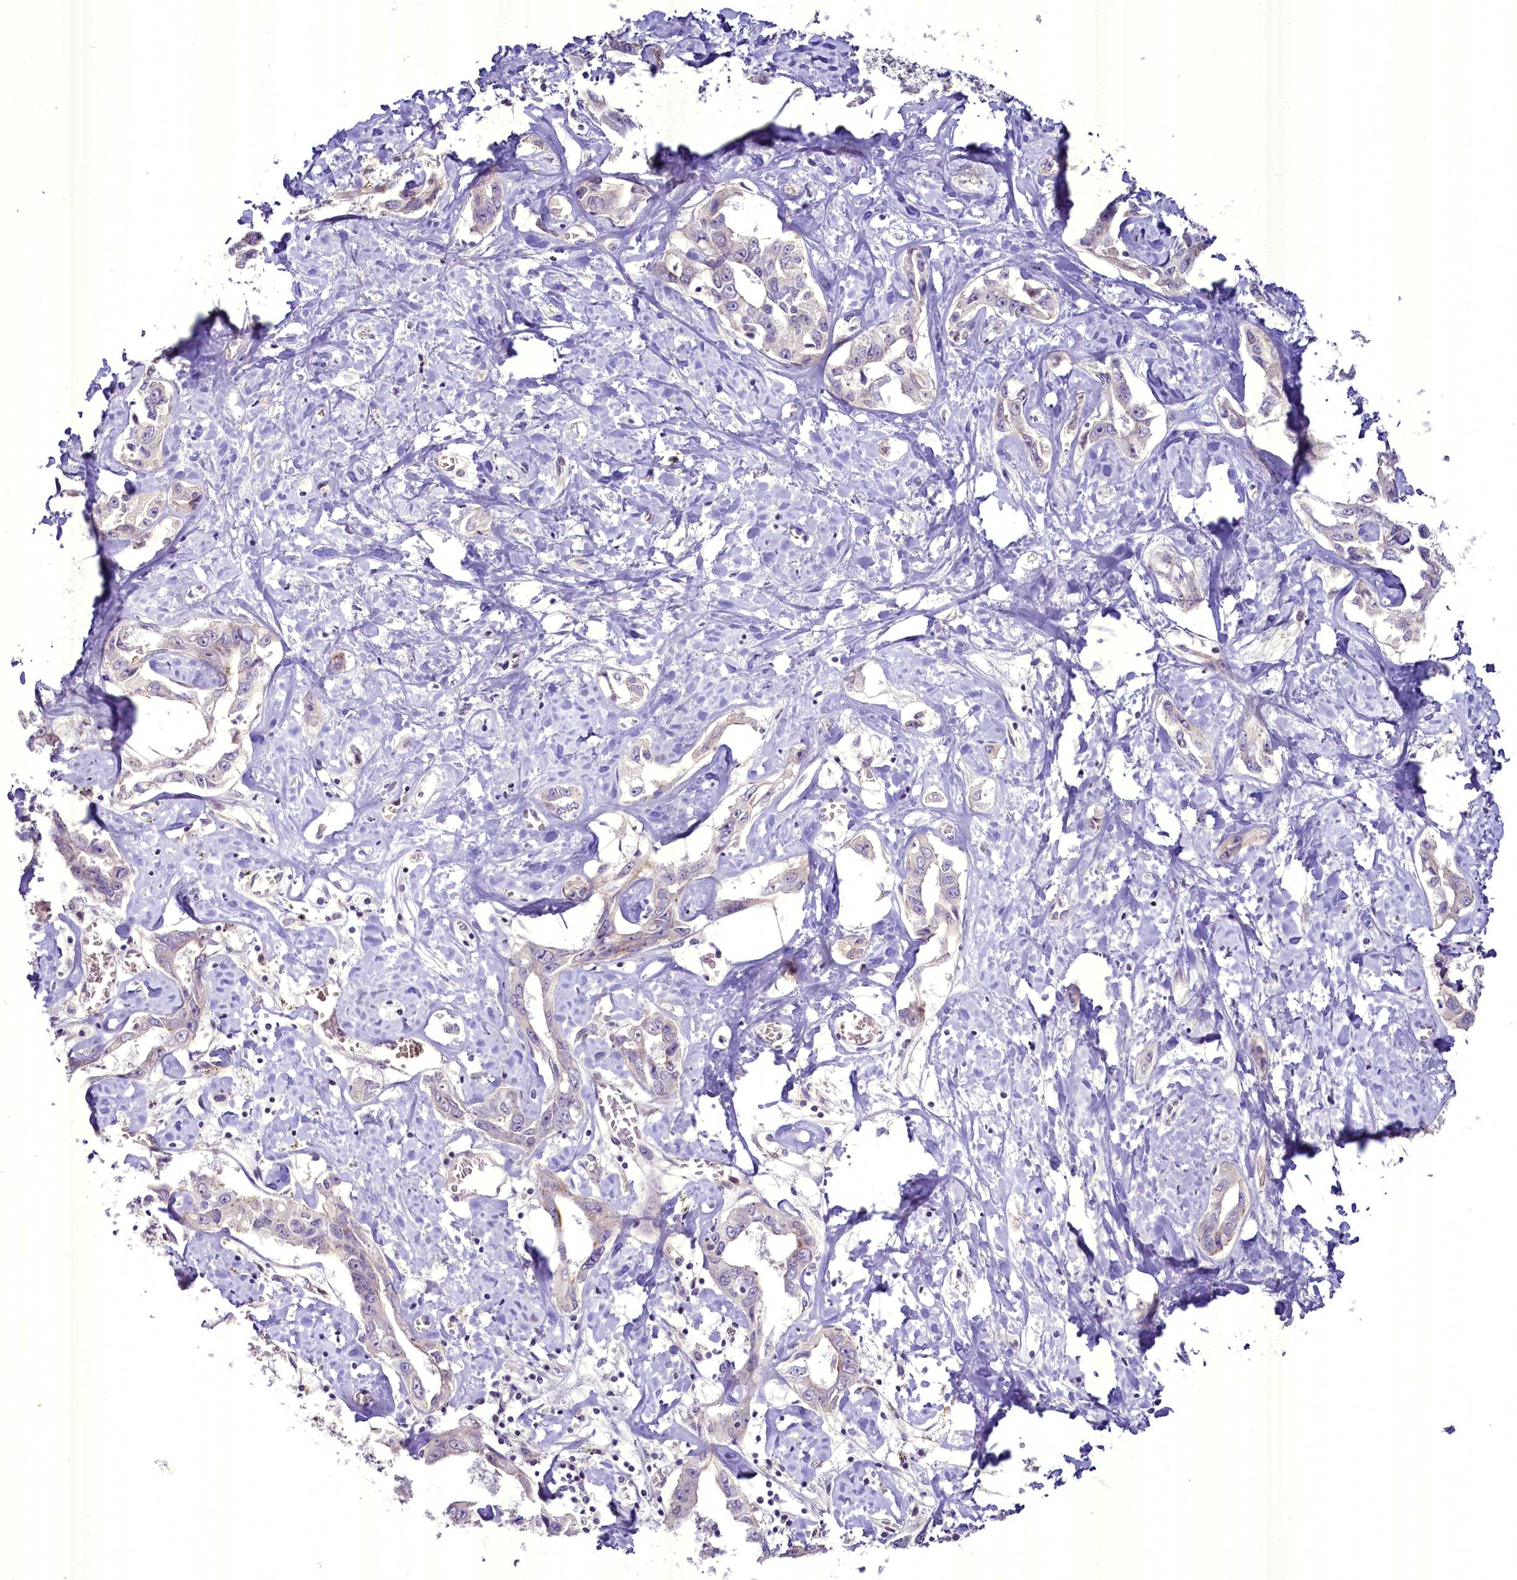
{"staining": {"intensity": "negative", "quantity": "none", "location": "none"}, "tissue": "liver cancer", "cell_type": "Tumor cells", "image_type": "cancer", "snomed": [{"axis": "morphology", "description": "Cholangiocarcinoma"}, {"axis": "topography", "description": "Liver"}], "caption": "Cholangiocarcinoma (liver) stained for a protein using immunohistochemistry (IHC) displays no expression tumor cells.", "gene": "BANK1", "patient": {"sex": "male", "age": 59}}